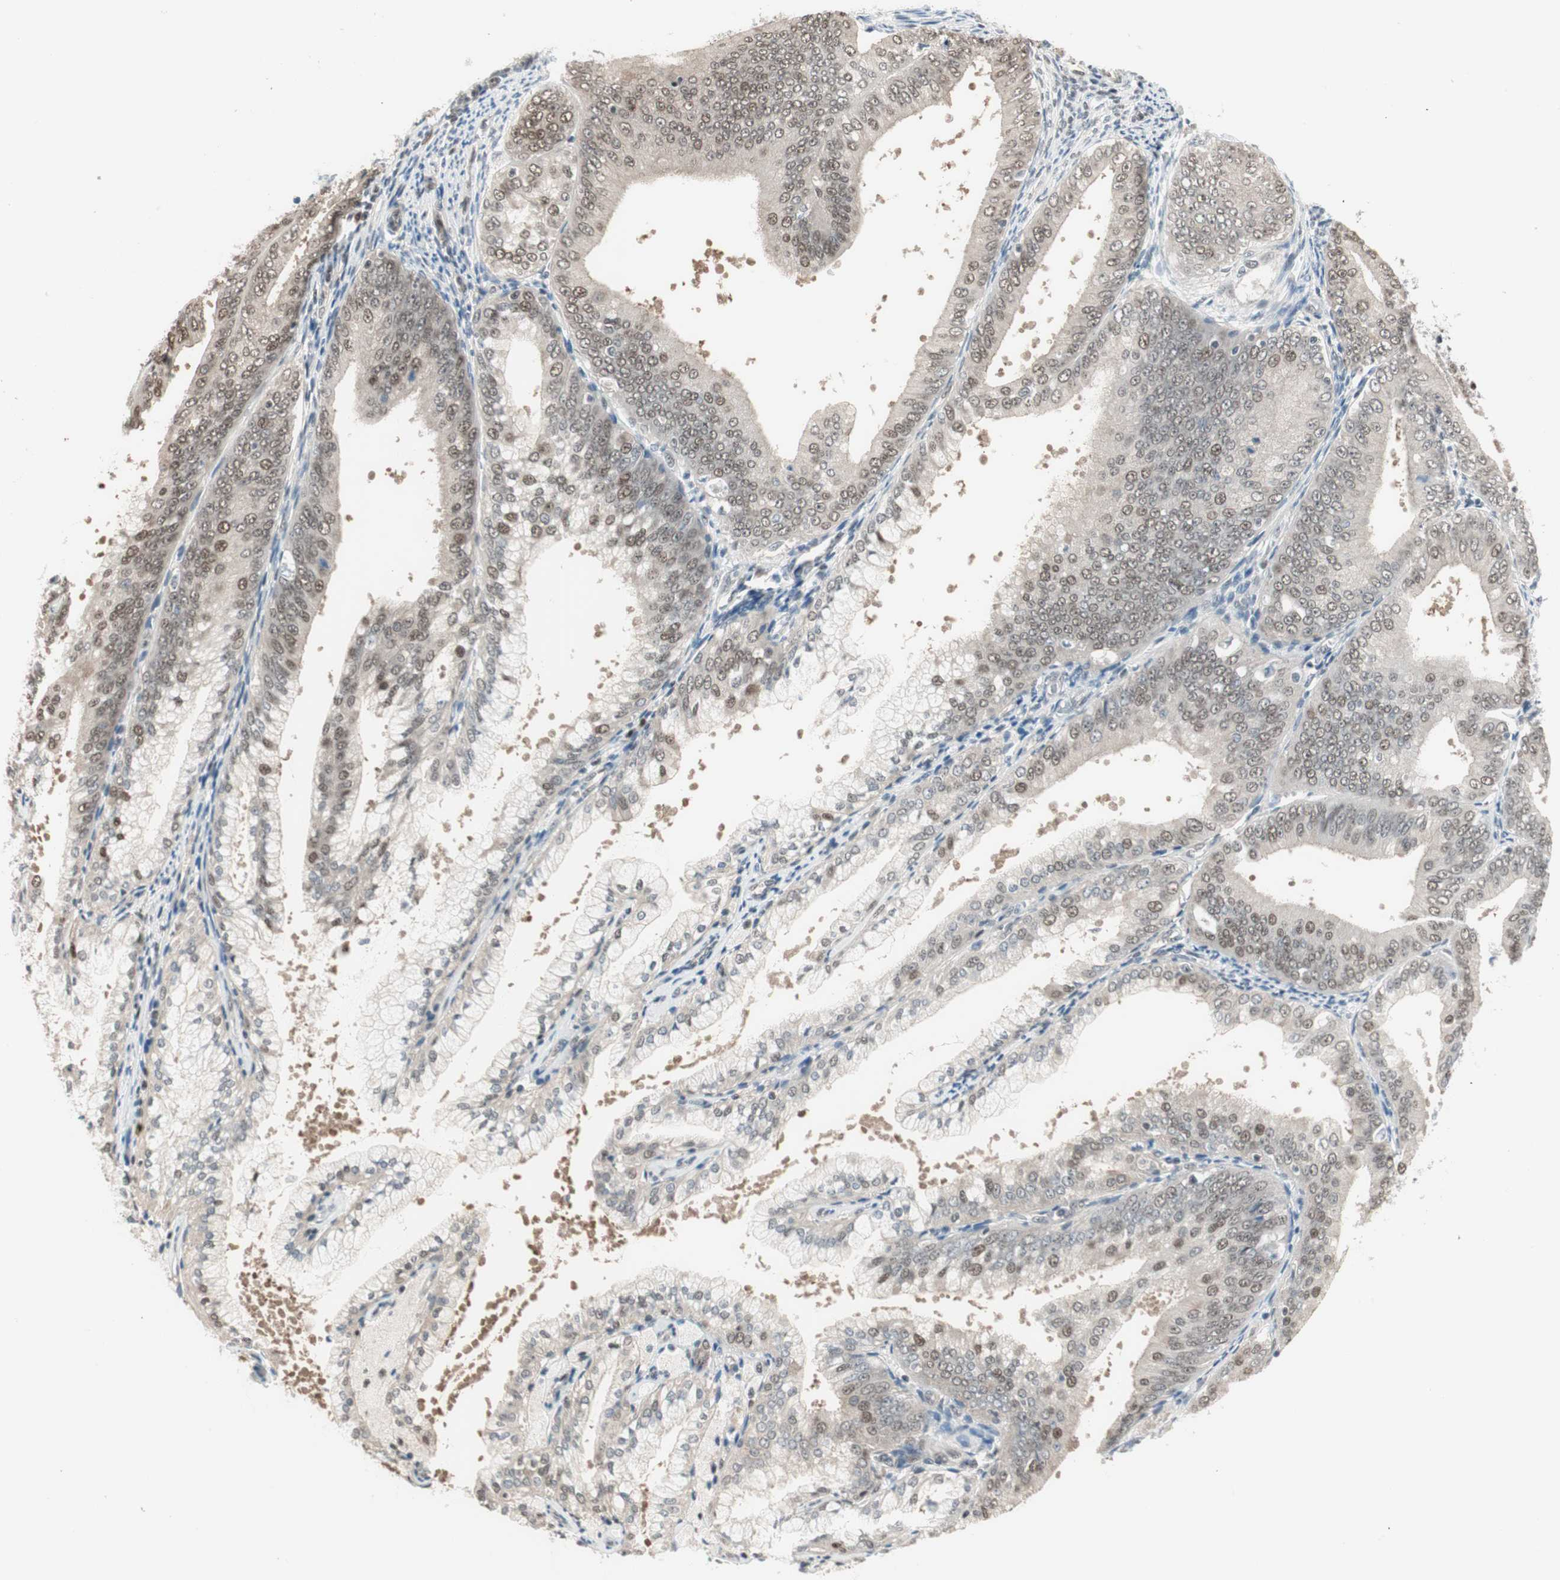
{"staining": {"intensity": "weak", "quantity": ">75%", "location": "cytoplasmic/membranous,nuclear"}, "tissue": "endometrial cancer", "cell_type": "Tumor cells", "image_type": "cancer", "snomed": [{"axis": "morphology", "description": "Adenocarcinoma, NOS"}, {"axis": "topography", "description": "Endometrium"}], "caption": "Protein expression analysis of adenocarcinoma (endometrial) demonstrates weak cytoplasmic/membranous and nuclear positivity in approximately >75% of tumor cells. Using DAB (brown) and hematoxylin (blue) stains, captured at high magnification using brightfield microscopy.", "gene": "LONP2", "patient": {"sex": "female", "age": 63}}